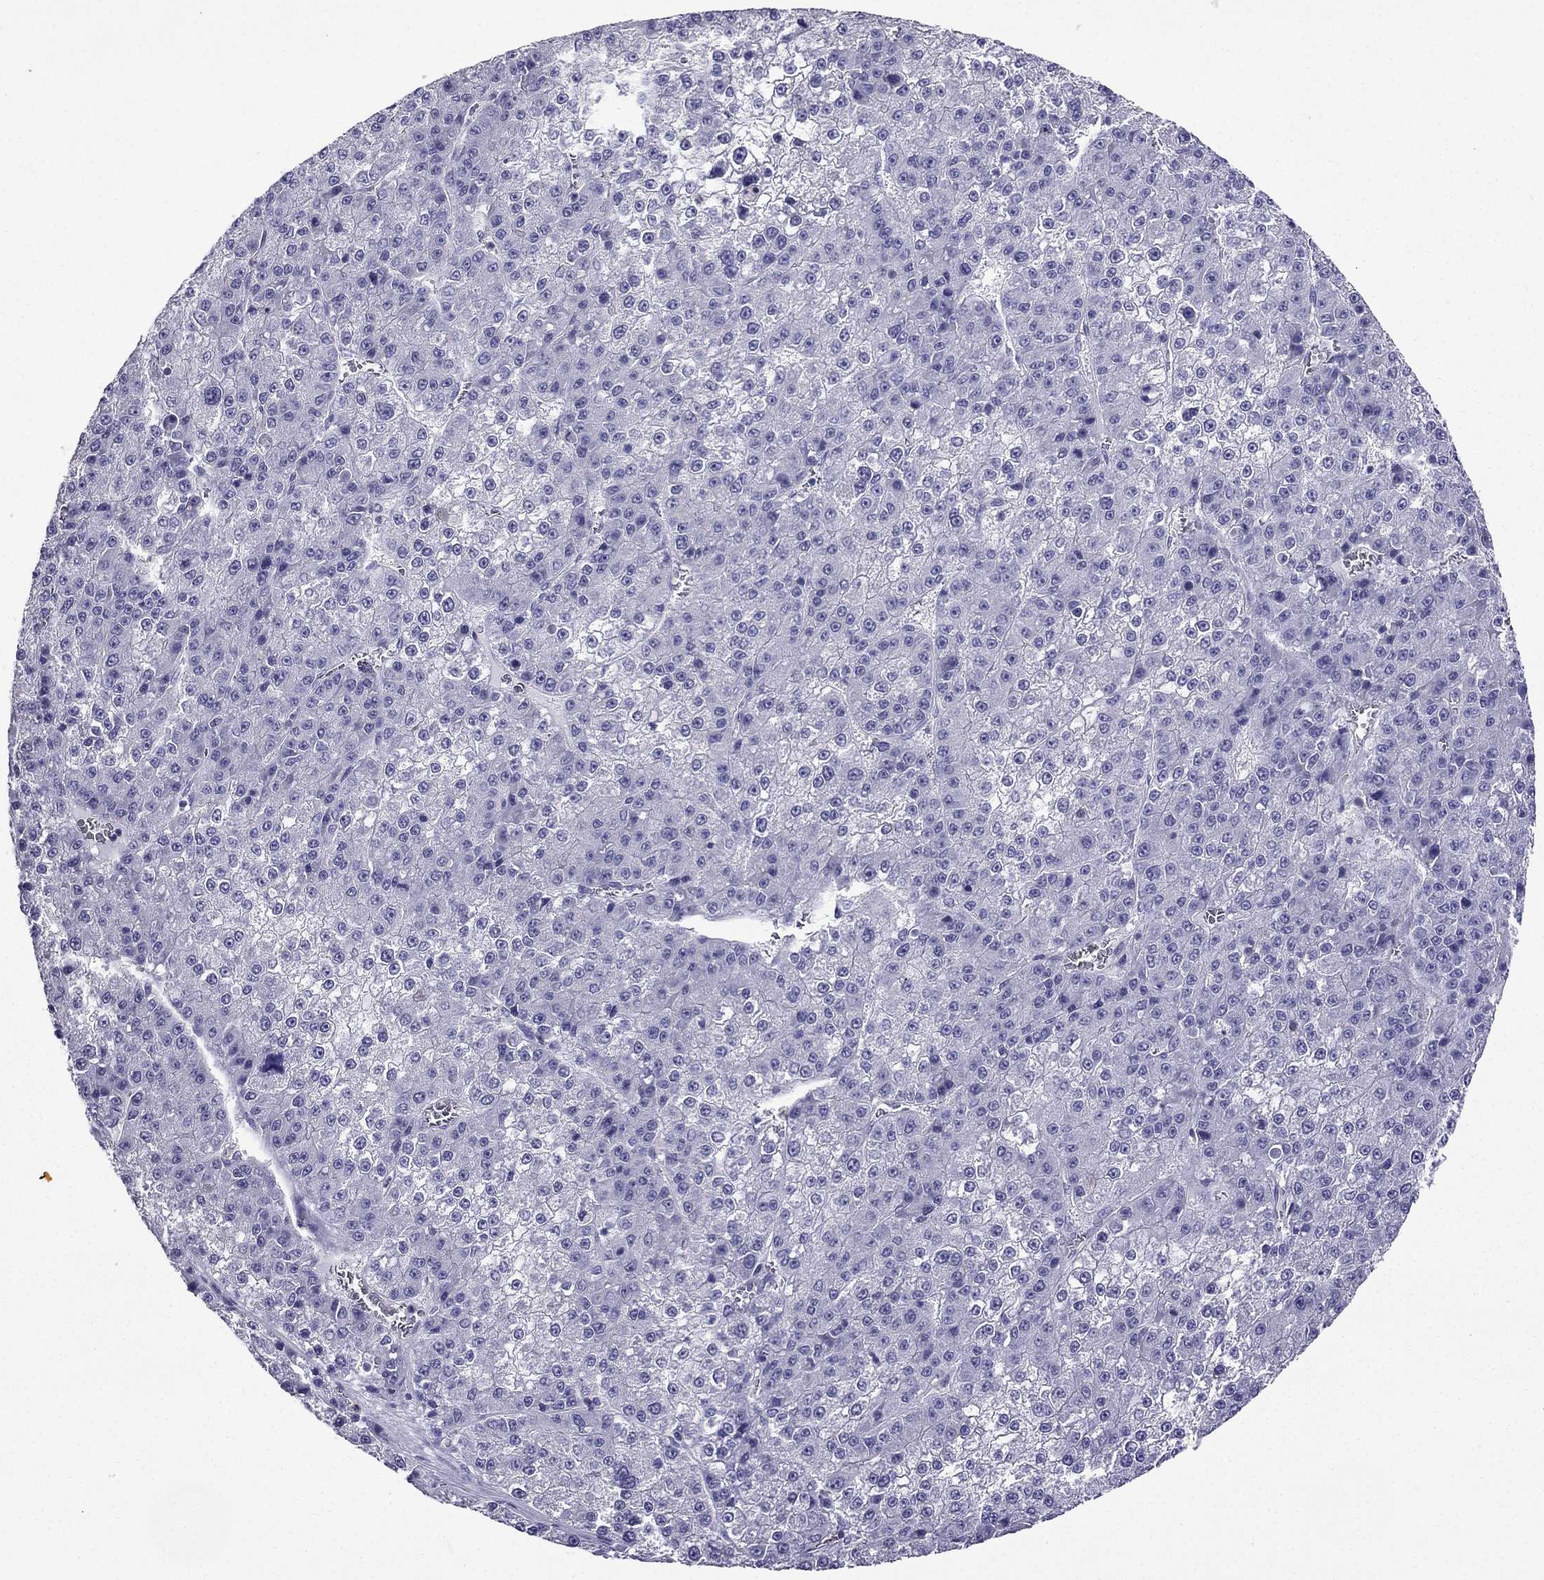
{"staining": {"intensity": "negative", "quantity": "none", "location": "none"}, "tissue": "liver cancer", "cell_type": "Tumor cells", "image_type": "cancer", "snomed": [{"axis": "morphology", "description": "Carcinoma, Hepatocellular, NOS"}, {"axis": "topography", "description": "Liver"}], "caption": "This image is of liver cancer stained with immunohistochemistry (IHC) to label a protein in brown with the nuclei are counter-stained blue. There is no staining in tumor cells.", "gene": "KCNJ10", "patient": {"sex": "female", "age": 73}}